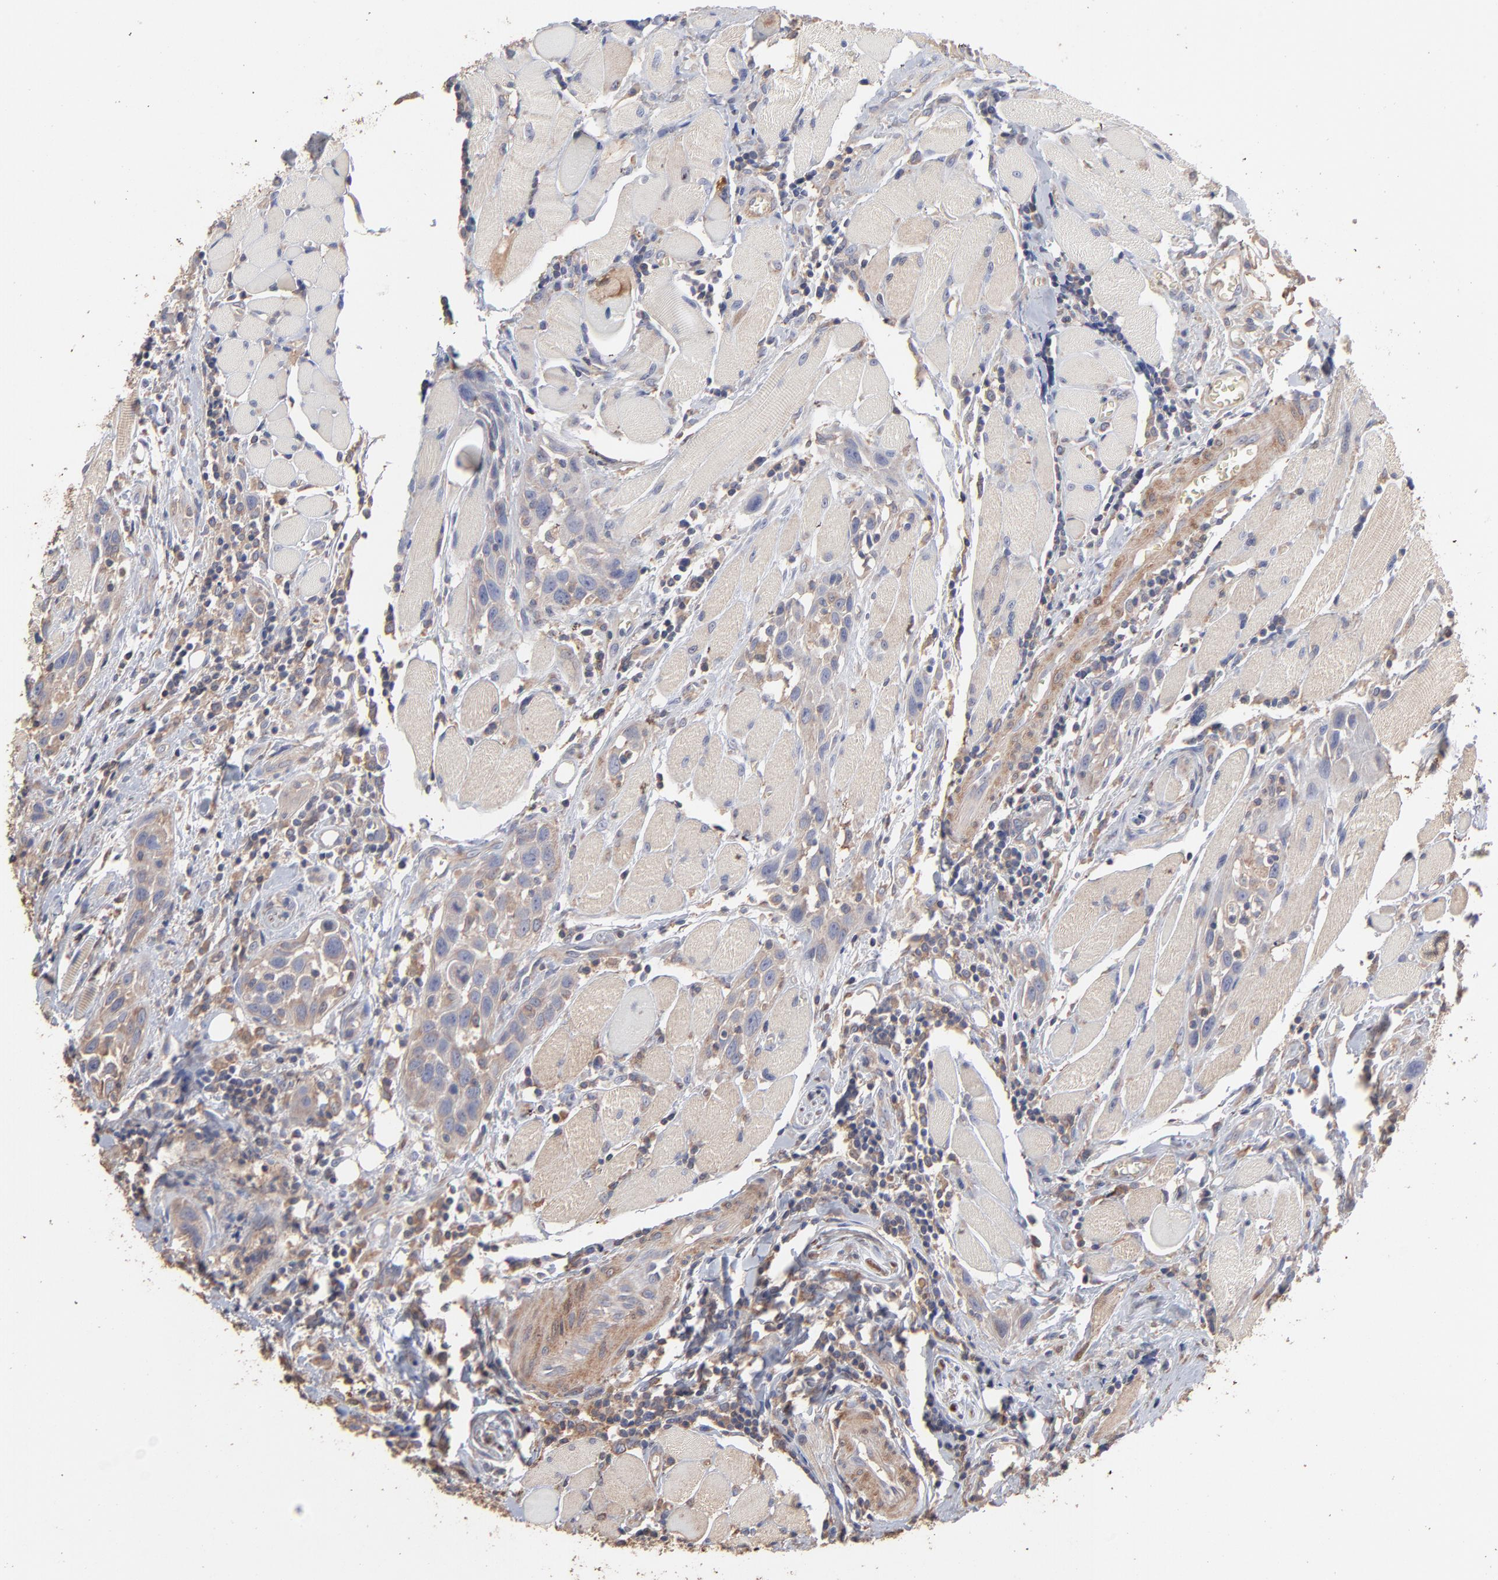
{"staining": {"intensity": "weak", "quantity": ">75%", "location": "cytoplasmic/membranous"}, "tissue": "head and neck cancer", "cell_type": "Tumor cells", "image_type": "cancer", "snomed": [{"axis": "morphology", "description": "Squamous cell carcinoma, NOS"}, {"axis": "topography", "description": "Oral tissue"}, {"axis": "topography", "description": "Head-Neck"}], "caption": "Immunohistochemistry (IHC) micrograph of neoplastic tissue: human squamous cell carcinoma (head and neck) stained using immunohistochemistry (IHC) exhibits low levels of weak protein expression localized specifically in the cytoplasmic/membranous of tumor cells, appearing as a cytoplasmic/membranous brown color.", "gene": "TANGO2", "patient": {"sex": "female", "age": 50}}